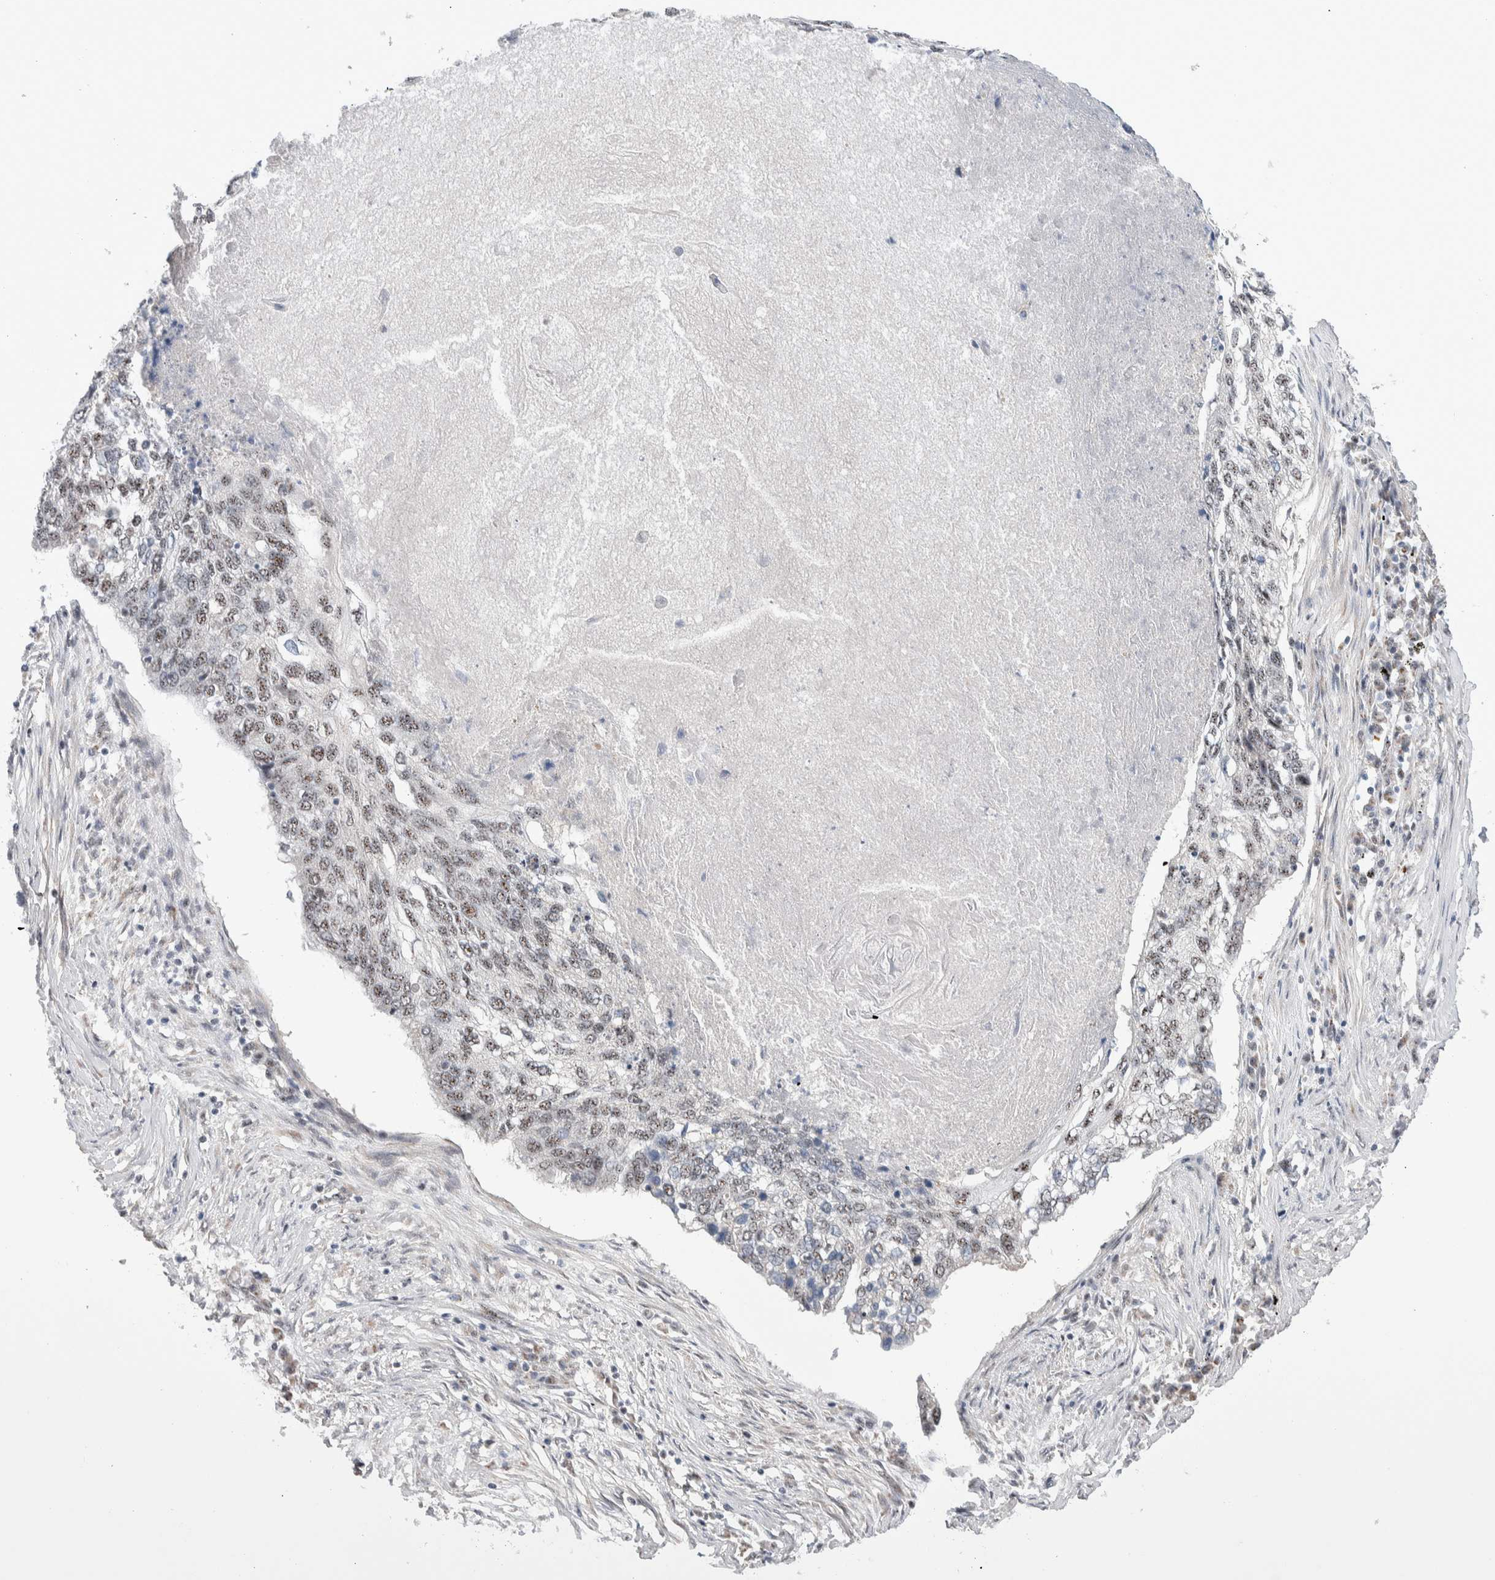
{"staining": {"intensity": "moderate", "quantity": ">75%", "location": "nuclear"}, "tissue": "lung cancer", "cell_type": "Tumor cells", "image_type": "cancer", "snomed": [{"axis": "morphology", "description": "Squamous cell carcinoma, NOS"}, {"axis": "topography", "description": "Lung"}], "caption": "Protein staining of lung squamous cell carcinoma tissue displays moderate nuclear positivity in about >75% of tumor cells. Using DAB (3,3'-diaminobenzidine) (brown) and hematoxylin (blue) stains, captured at high magnification using brightfield microscopy.", "gene": "ZNF695", "patient": {"sex": "female", "age": 63}}